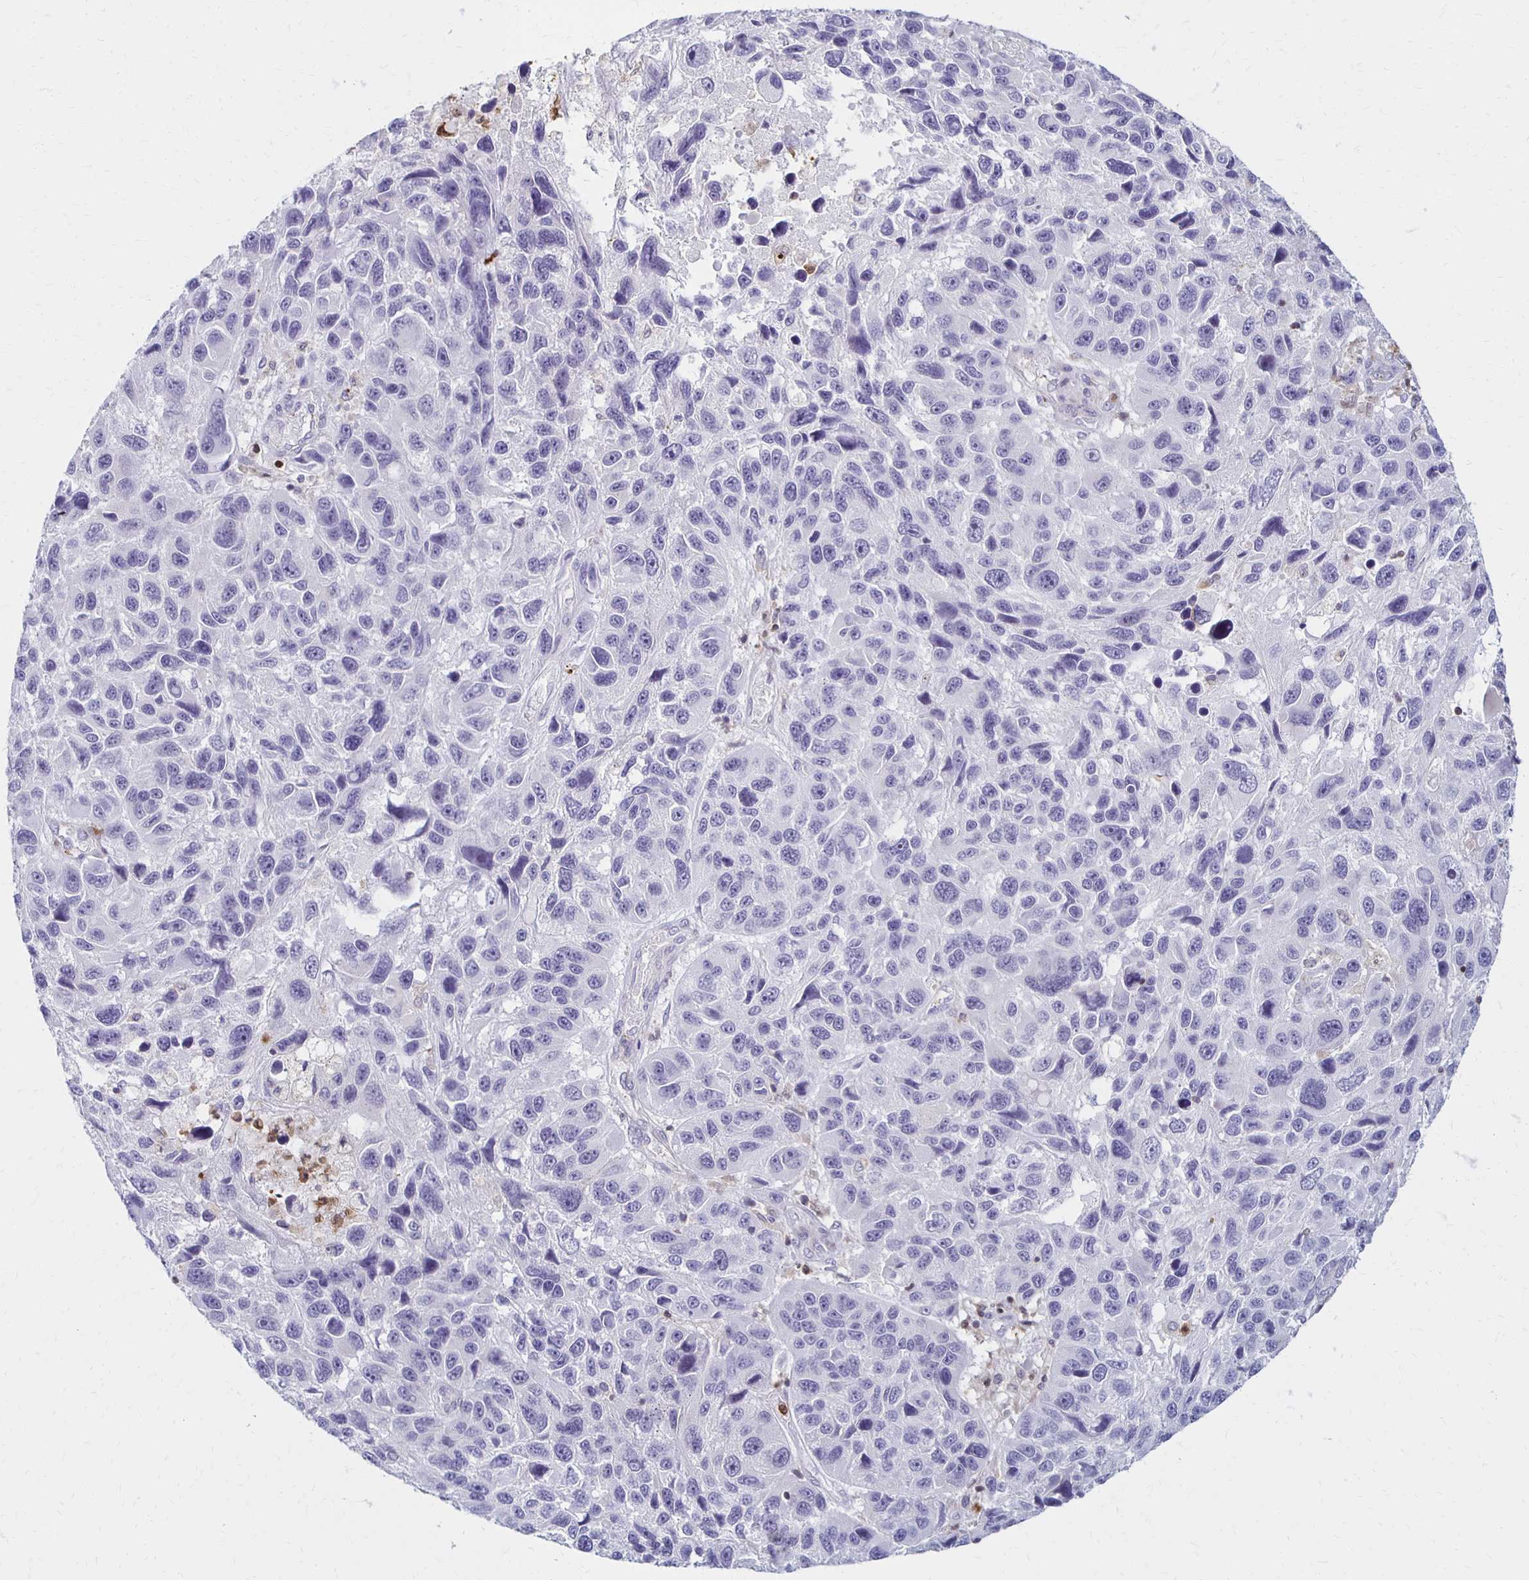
{"staining": {"intensity": "negative", "quantity": "none", "location": "none"}, "tissue": "melanoma", "cell_type": "Tumor cells", "image_type": "cancer", "snomed": [{"axis": "morphology", "description": "Malignant melanoma, NOS"}, {"axis": "topography", "description": "Skin"}], "caption": "An immunohistochemistry (IHC) photomicrograph of malignant melanoma is shown. There is no staining in tumor cells of malignant melanoma.", "gene": "CCL21", "patient": {"sex": "male", "age": 53}}